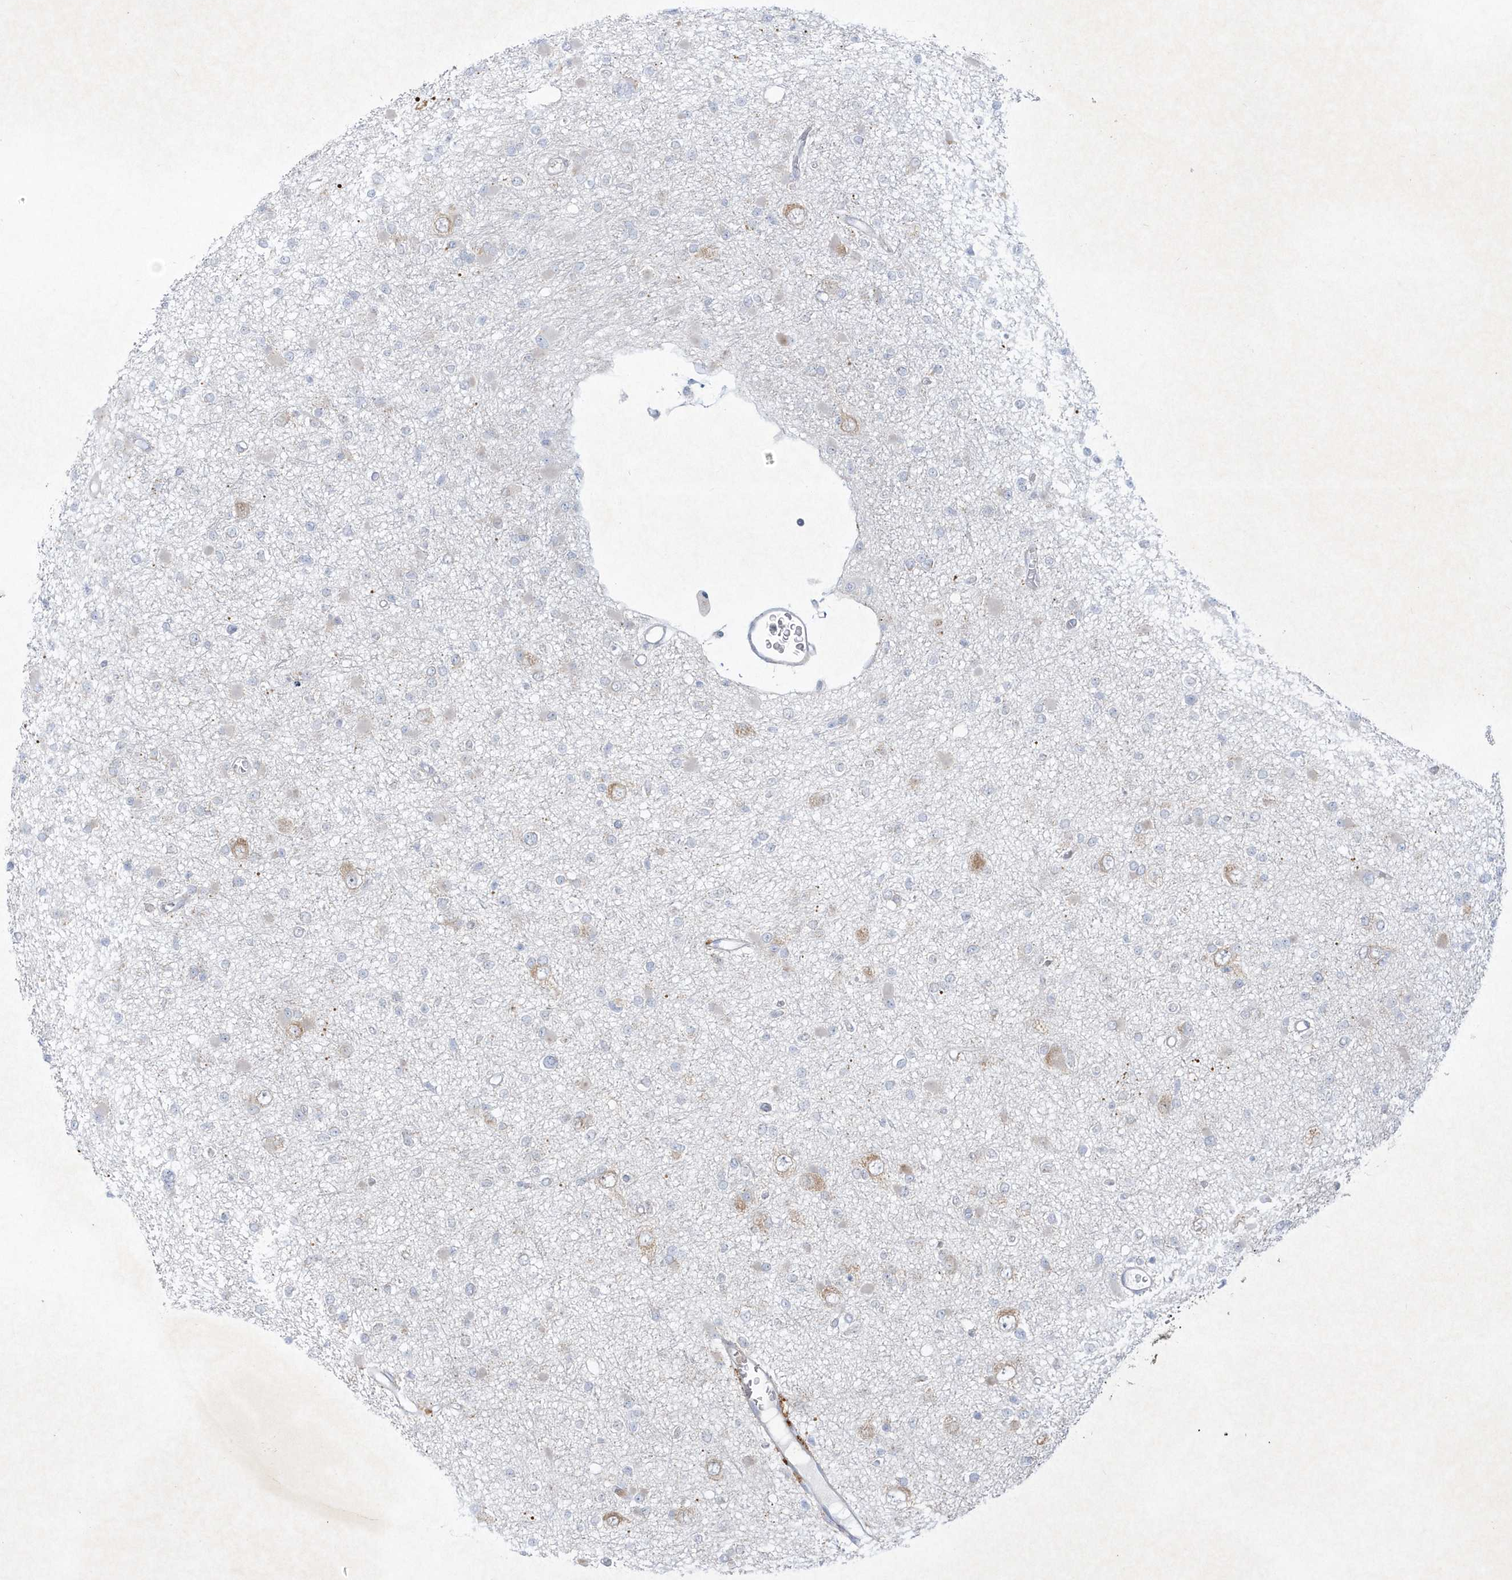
{"staining": {"intensity": "negative", "quantity": "none", "location": "none"}, "tissue": "glioma", "cell_type": "Tumor cells", "image_type": "cancer", "snomed": [{"axis": "morphology", "description": "Glioma, malignant, Low grade"}, {"axis": "topography", "description": "Brain"}], "caption": "Tumor cells show no significant expression in glioma. (Brightfield microscopy of DAB (3,3'-diaminobenzidine) immunohistochemistry (IHC) at high magnification).", "gene": "LARS1", "patient": {"sex": "female", "age": 22}}